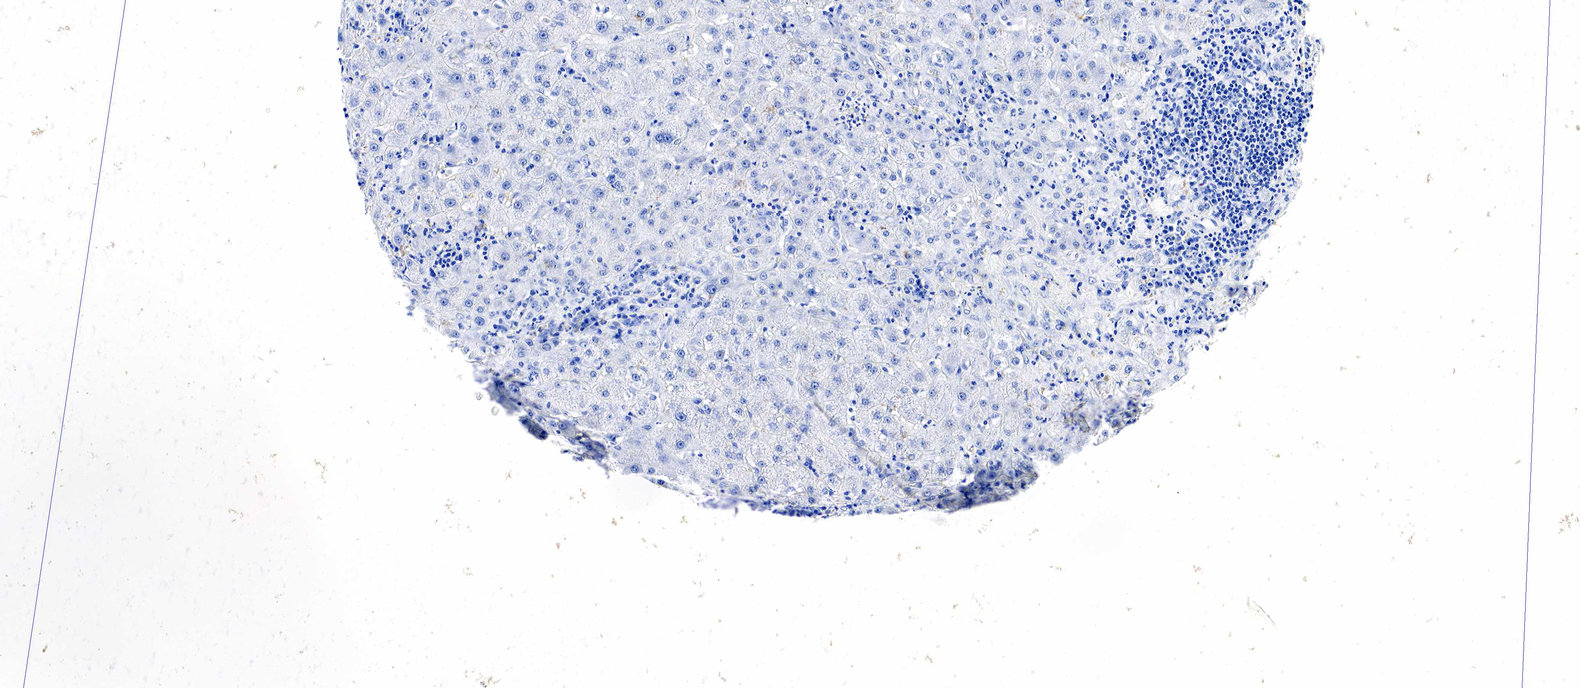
{"staining": {"intensity": "negative", "quantity": "none", "location": "none"}, "tissue": "liver cancer", "cell_type": "Tumor cells", "image_type": "cancer", "snomed": [{"axis": "morphology", "description": "Cholangiocarcinoma"}, {"axis": "topography", "description": "Liver"}], "caption": "High power microscopy histopathology image of an IHC micrograph of liver cholangiocarcinoma, revealing no significant expression in tumor cells. The staining is performed using DAB (3,3'-diaminobenzidine) brown chromogen with nuclei counter-stained in using hematoxylin.", "gene": "GCG", "patient": {"sex": "female", "age": 79}}